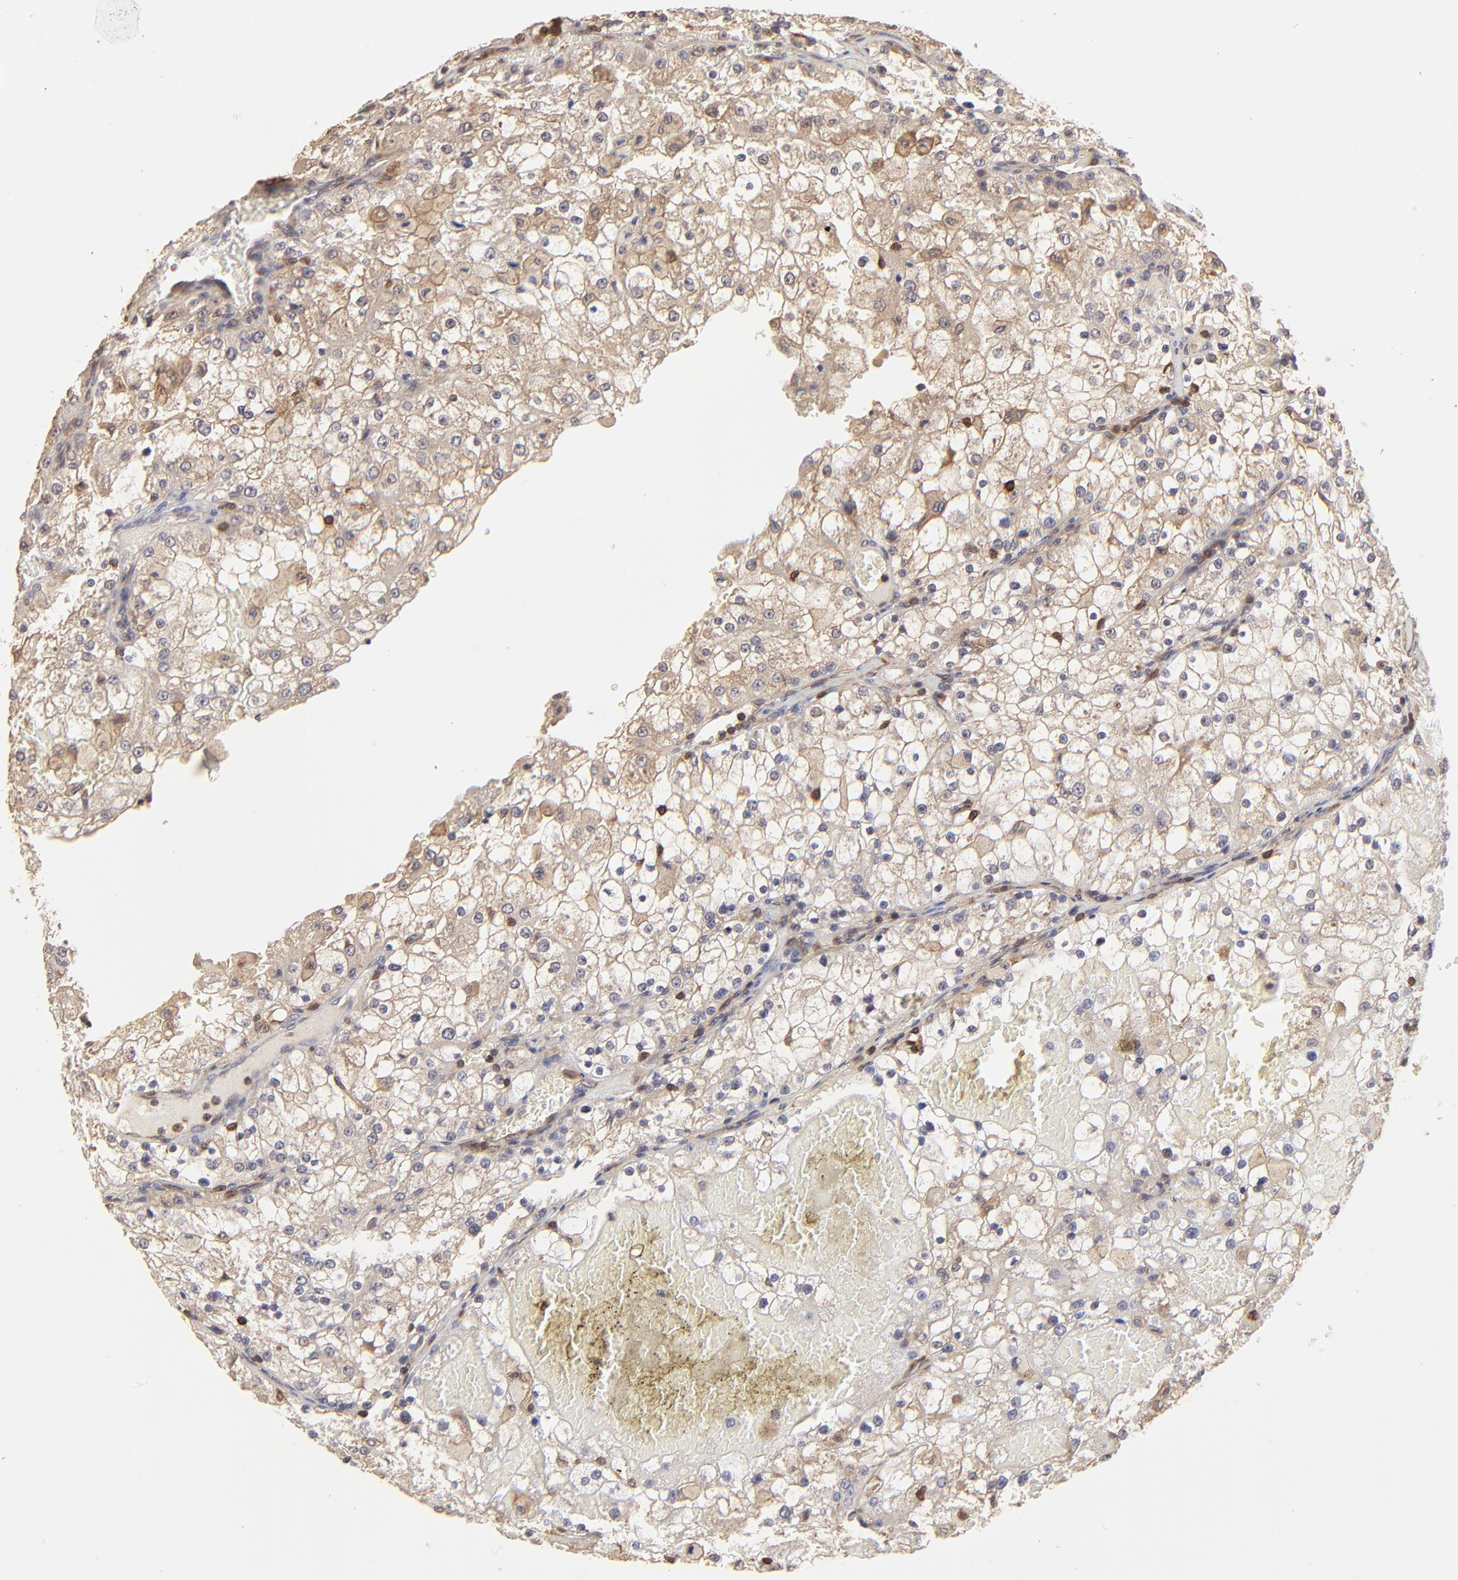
{"staining": {"intensity": "moderate", "quantity": ">75%", "location": "cytoplasmic/membranous"}, "tissue": "renal cancer", "cell_type": "Tumor cells", "image_type": "cancer", "snomed": [{"axis": "morphology", "description": "Adenocarcinoma, NOS"}, {"axis": "topography", "description": "Kidney"}], "caption": "Immunohistochemistry staining of adenocarcinoma (renal), which displays medium levels of moderate cytoplasmic/membranous positivity in about >75% of tumor cells indicating moderate cytoplasmic/membranous protein positivity. The staining was performed using DAB (brown) for protein detection and nuclei were counterstained in hematoxylin (blue).", "gene": "STON2", "patient": {"sex": "female", "age": 74}}